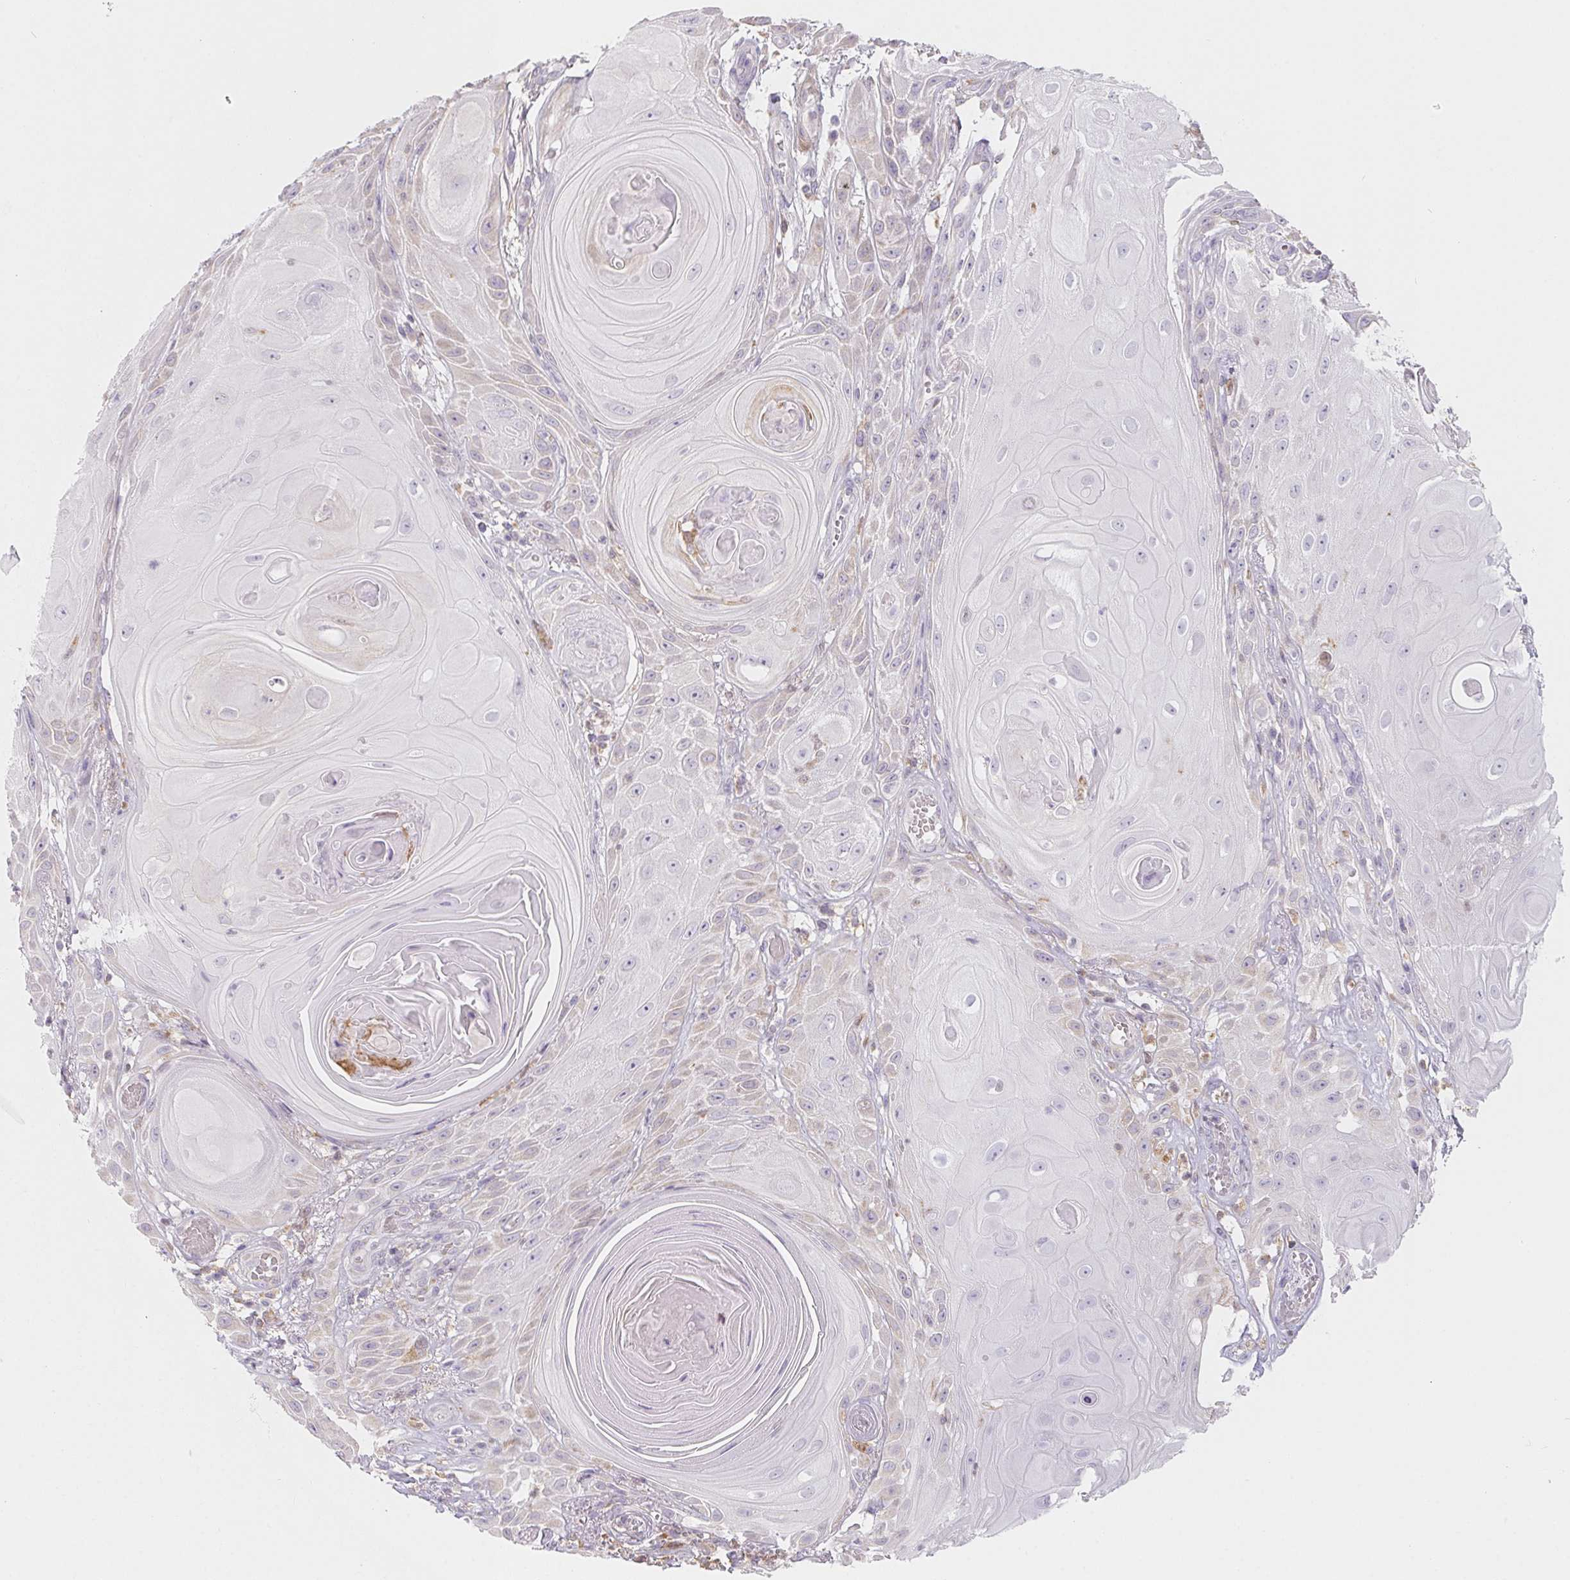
{"staining": {"intensity": "negative", "quantity": "none", "location": "none"}, "tissue": "skin cancer", "cell_type": "Tumor cells", "image_type": "cancer", "snomed": [{"axis": "morphology", "description": "Squamous cell carcinoma, NOS"}, {"axis": "topography", "description": "Skin"}], "caption": "Skin cancer was stained to show a protein in brown. There is no significant staining in tumor cells.", "gene": "SOAT1", "patient": {"sex": "male", "age": 62}}